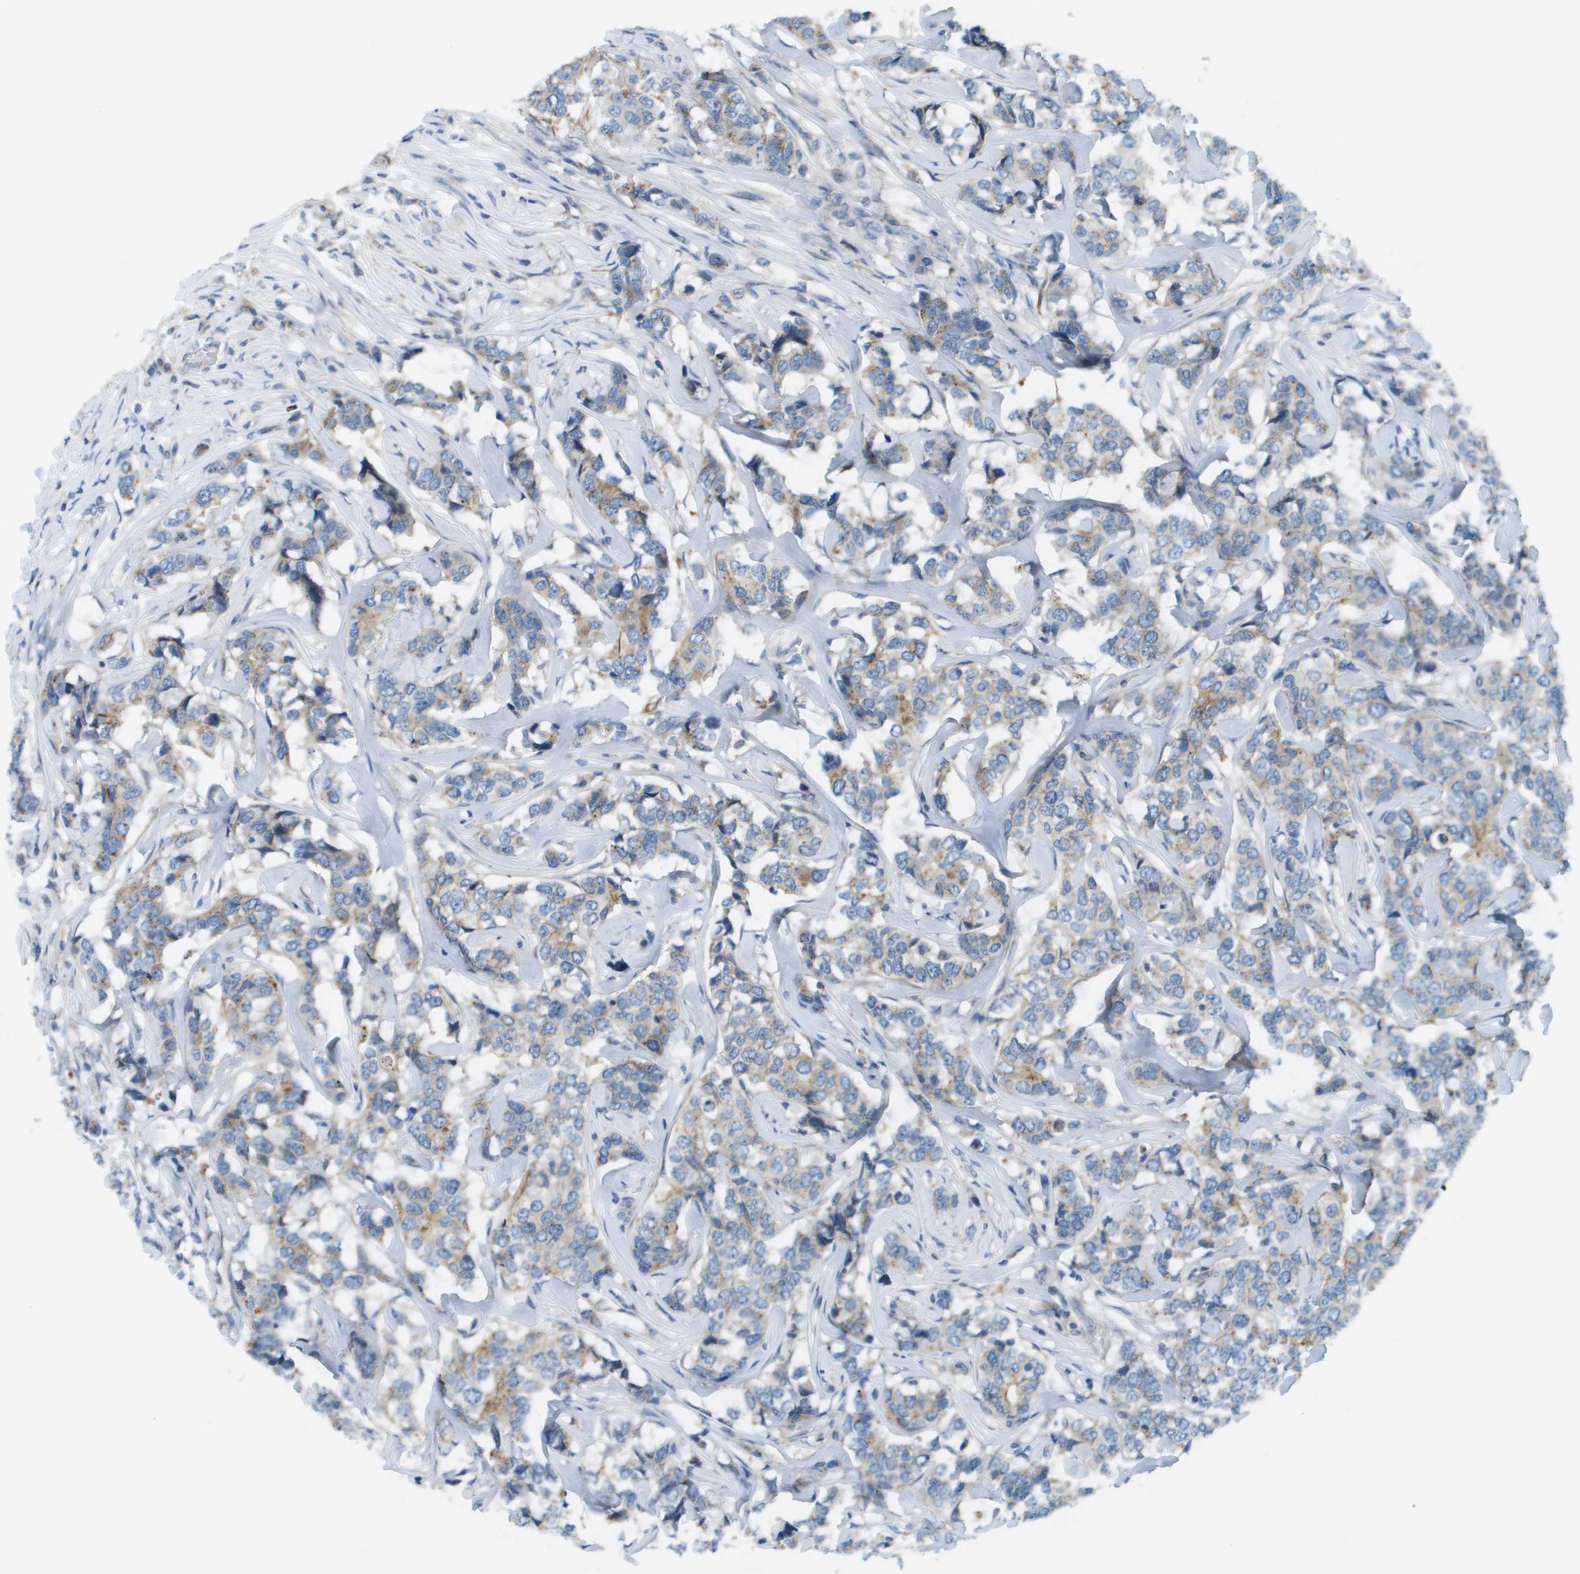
{"staining": {"intensity": "weak", "quantity": ">75%", "location": "cytoplasmic/membranous"}, "tissue": "breast cancer", "cell_type": "Tumor cells", "image_type": "cancer", "snomed": [{"axis": "morphology", "description": "Lobular carcinoma"}, {"axis": "topography", "description": "Breast"}], "caption": "The immunohistochemical stain highlights weak cytoplasmic/membranous expression in tumor cells of lobular carcinoma (breast) tissue.", "gene": "MYH11", "patient": {"sex": "female", "age": 59}}